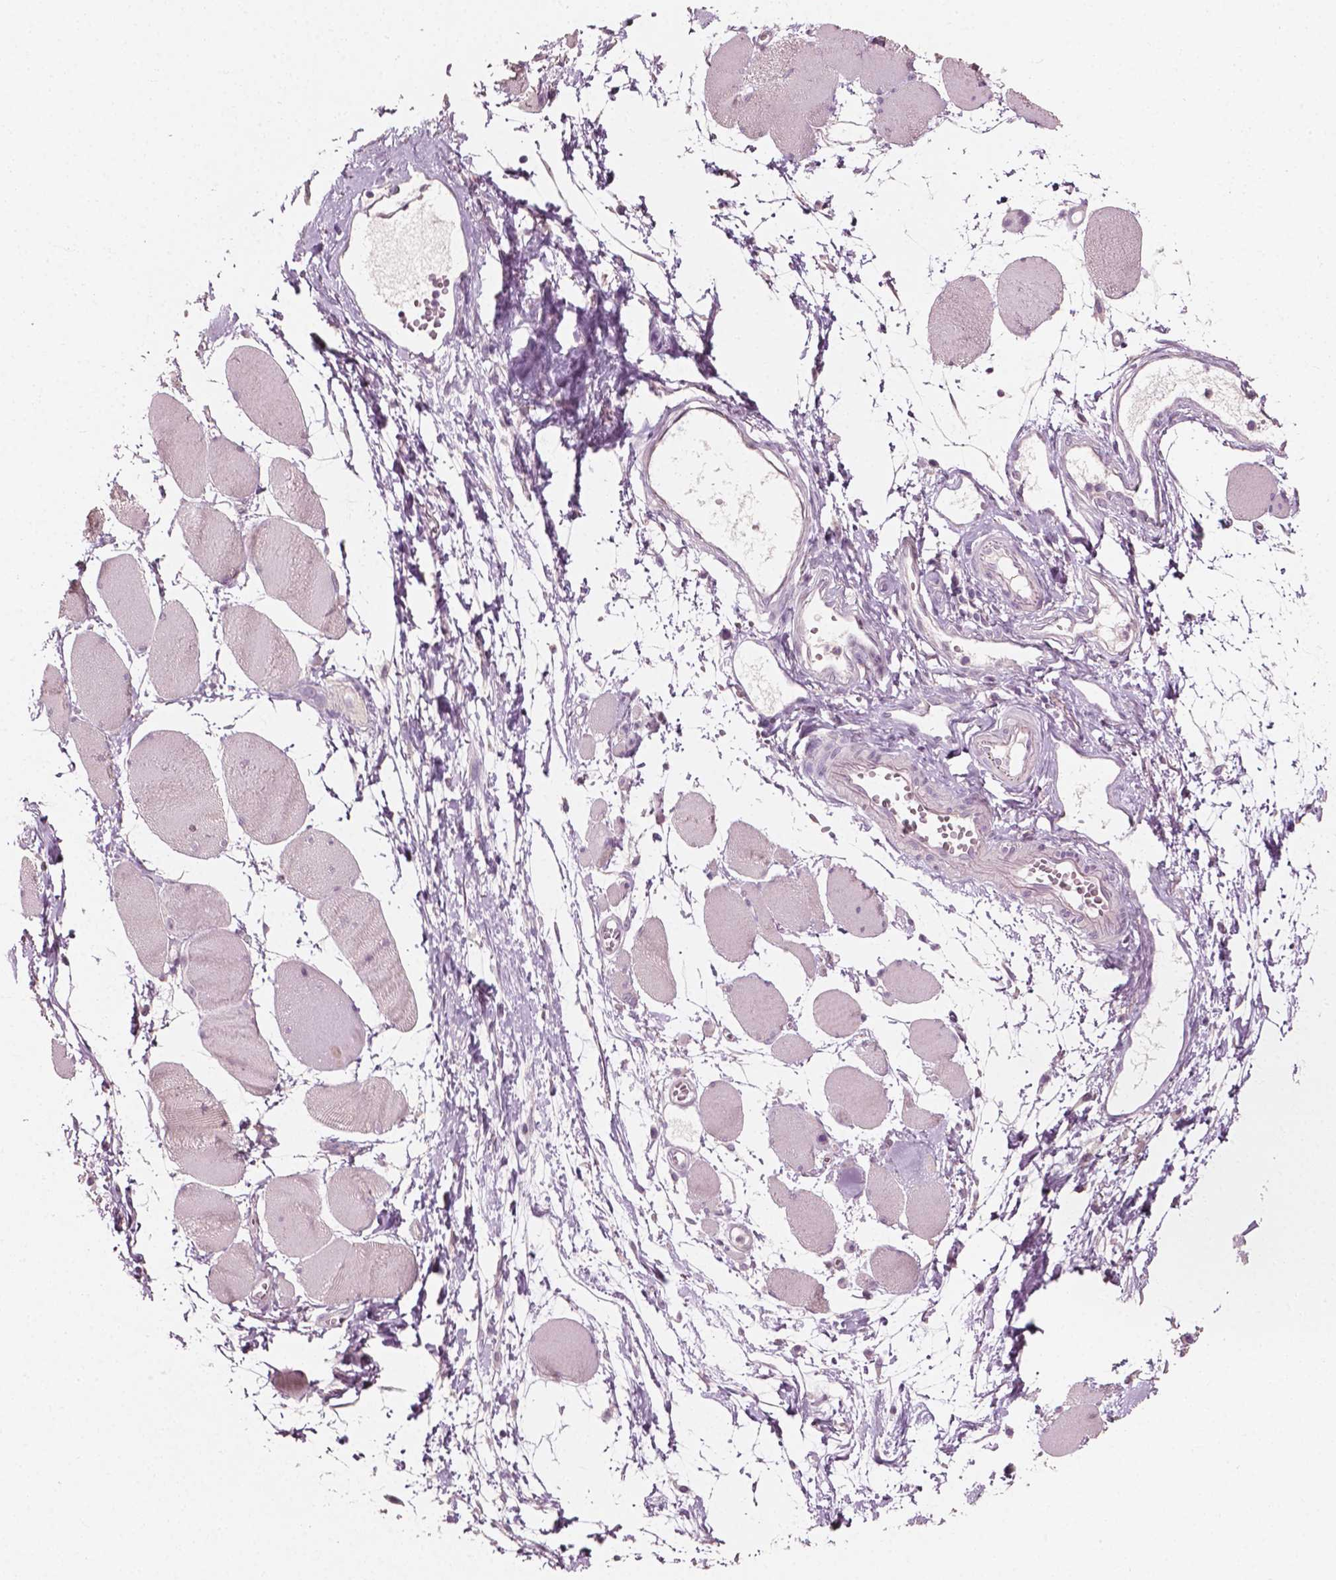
{"staining": {"intensity": "negative", "quantity": "none", "location": "none"}, "tissue": "skeletal muscle", "cell_type": "Myocytes", "image_type": "normal", "snomed": [{"axis": "morphology", "description": "Normal tissue, NOS"}, {"axis": "topography", "description": "Skeletal muscle"}], "caption": "Immunohistochemical staining of normal skeletal muscle shows no significant positivity in myocytes. Brightfield microscopy of immunohistochemistry (IHC) stained with DAB (3,3'-diaminobenzidine) (brown) and hematoxylin (blue), captured at high magnification.", "gene": "PLA2R1", "patient": {"sex": "female", "age": 75}}